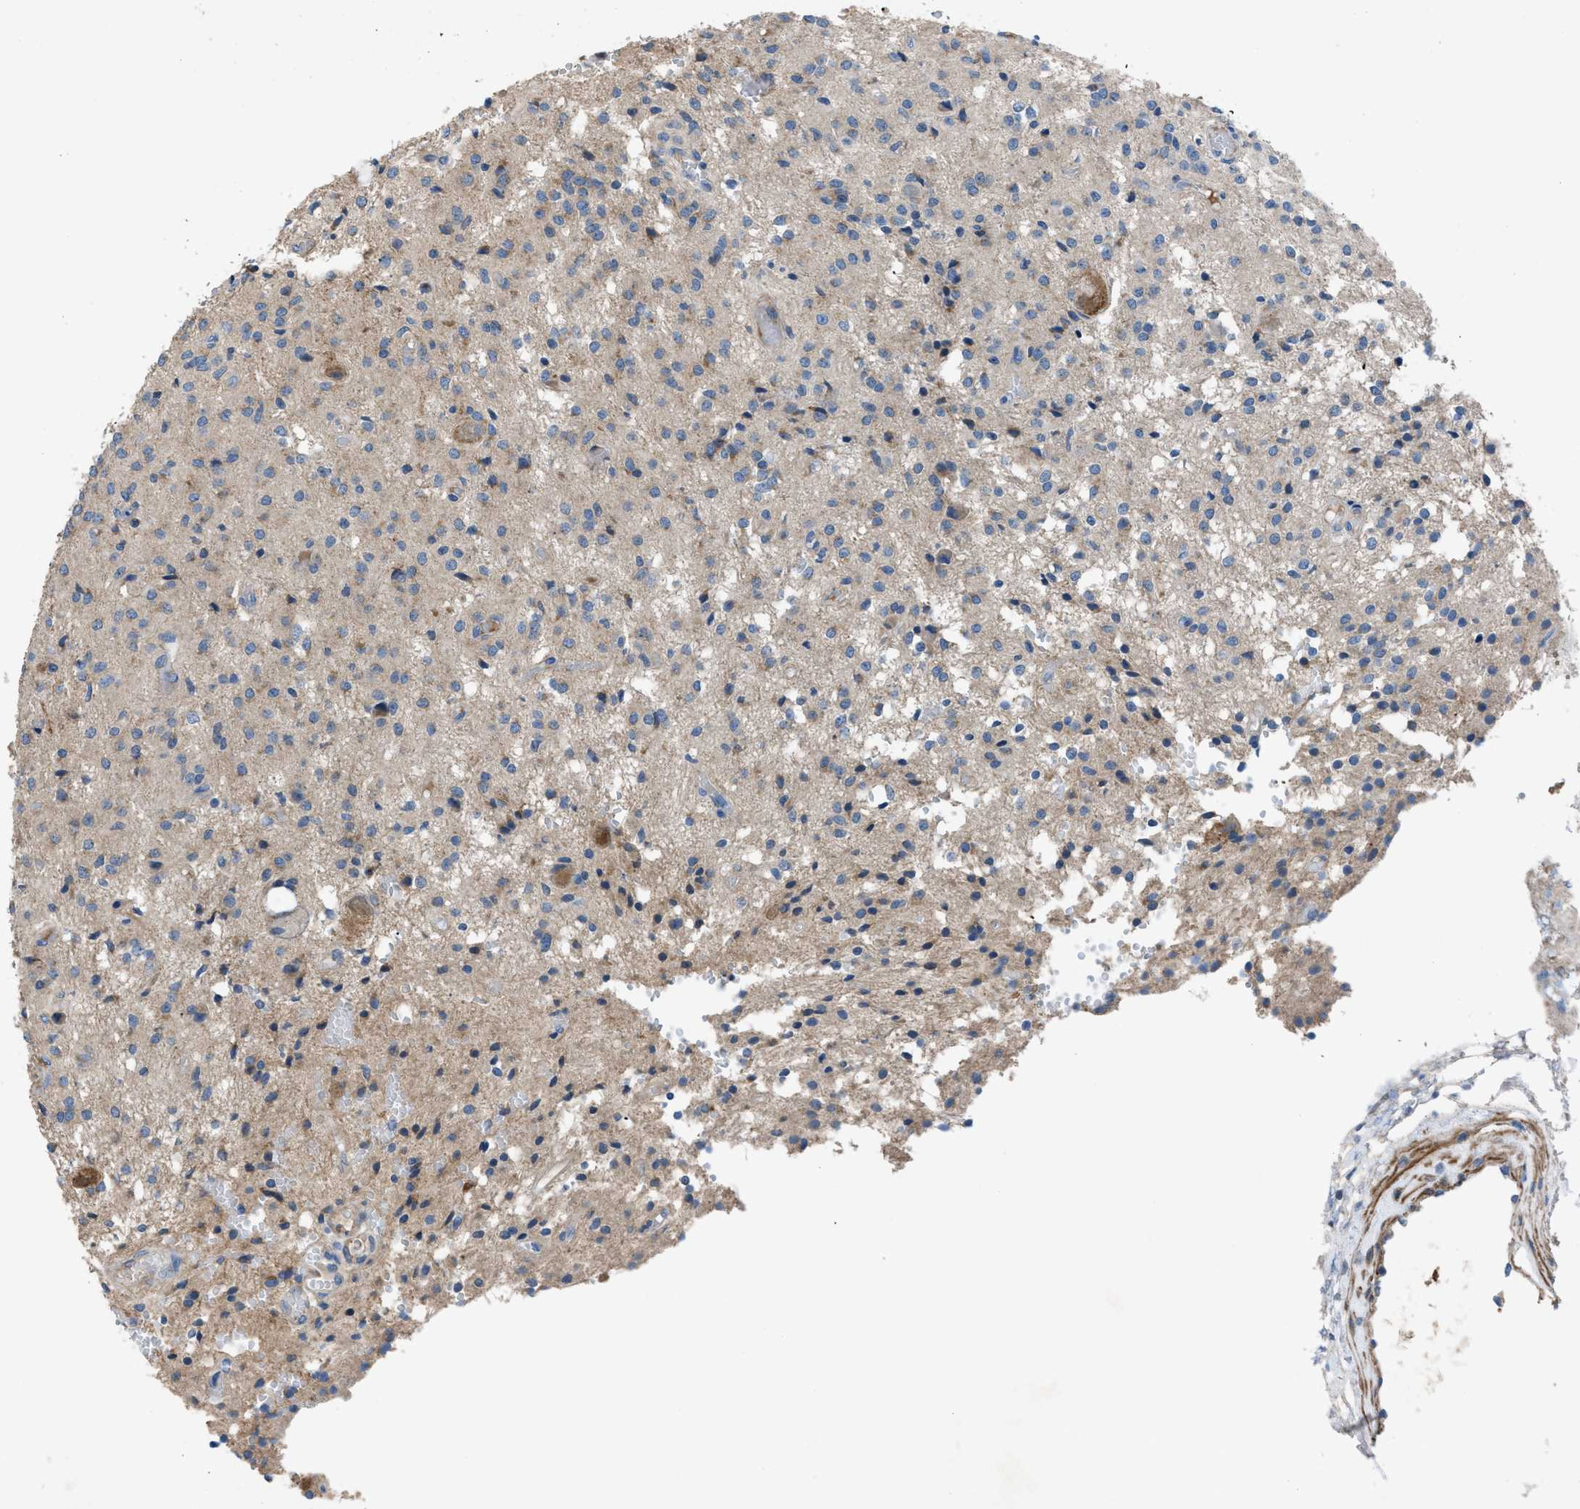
{"staining": {"intensity": "weak", "quantity": "<25%", "location": "cytoplasmic/membranous"}, "tissue": "glioma", "cell_type": "Tumor cells", "image_type": "cancer", "snomed": [{"axis": "morphology", "description": "Glioma, malignant, High grade"}, {"axis": "topography", "description": "Brain"}], "caption": "Immunohistochemical staining of human malignant high-grade glioma reveals no significant expression in tumor cells.", "gene": "SGCZ", "patient": {"sex": "female", "age": 59}}